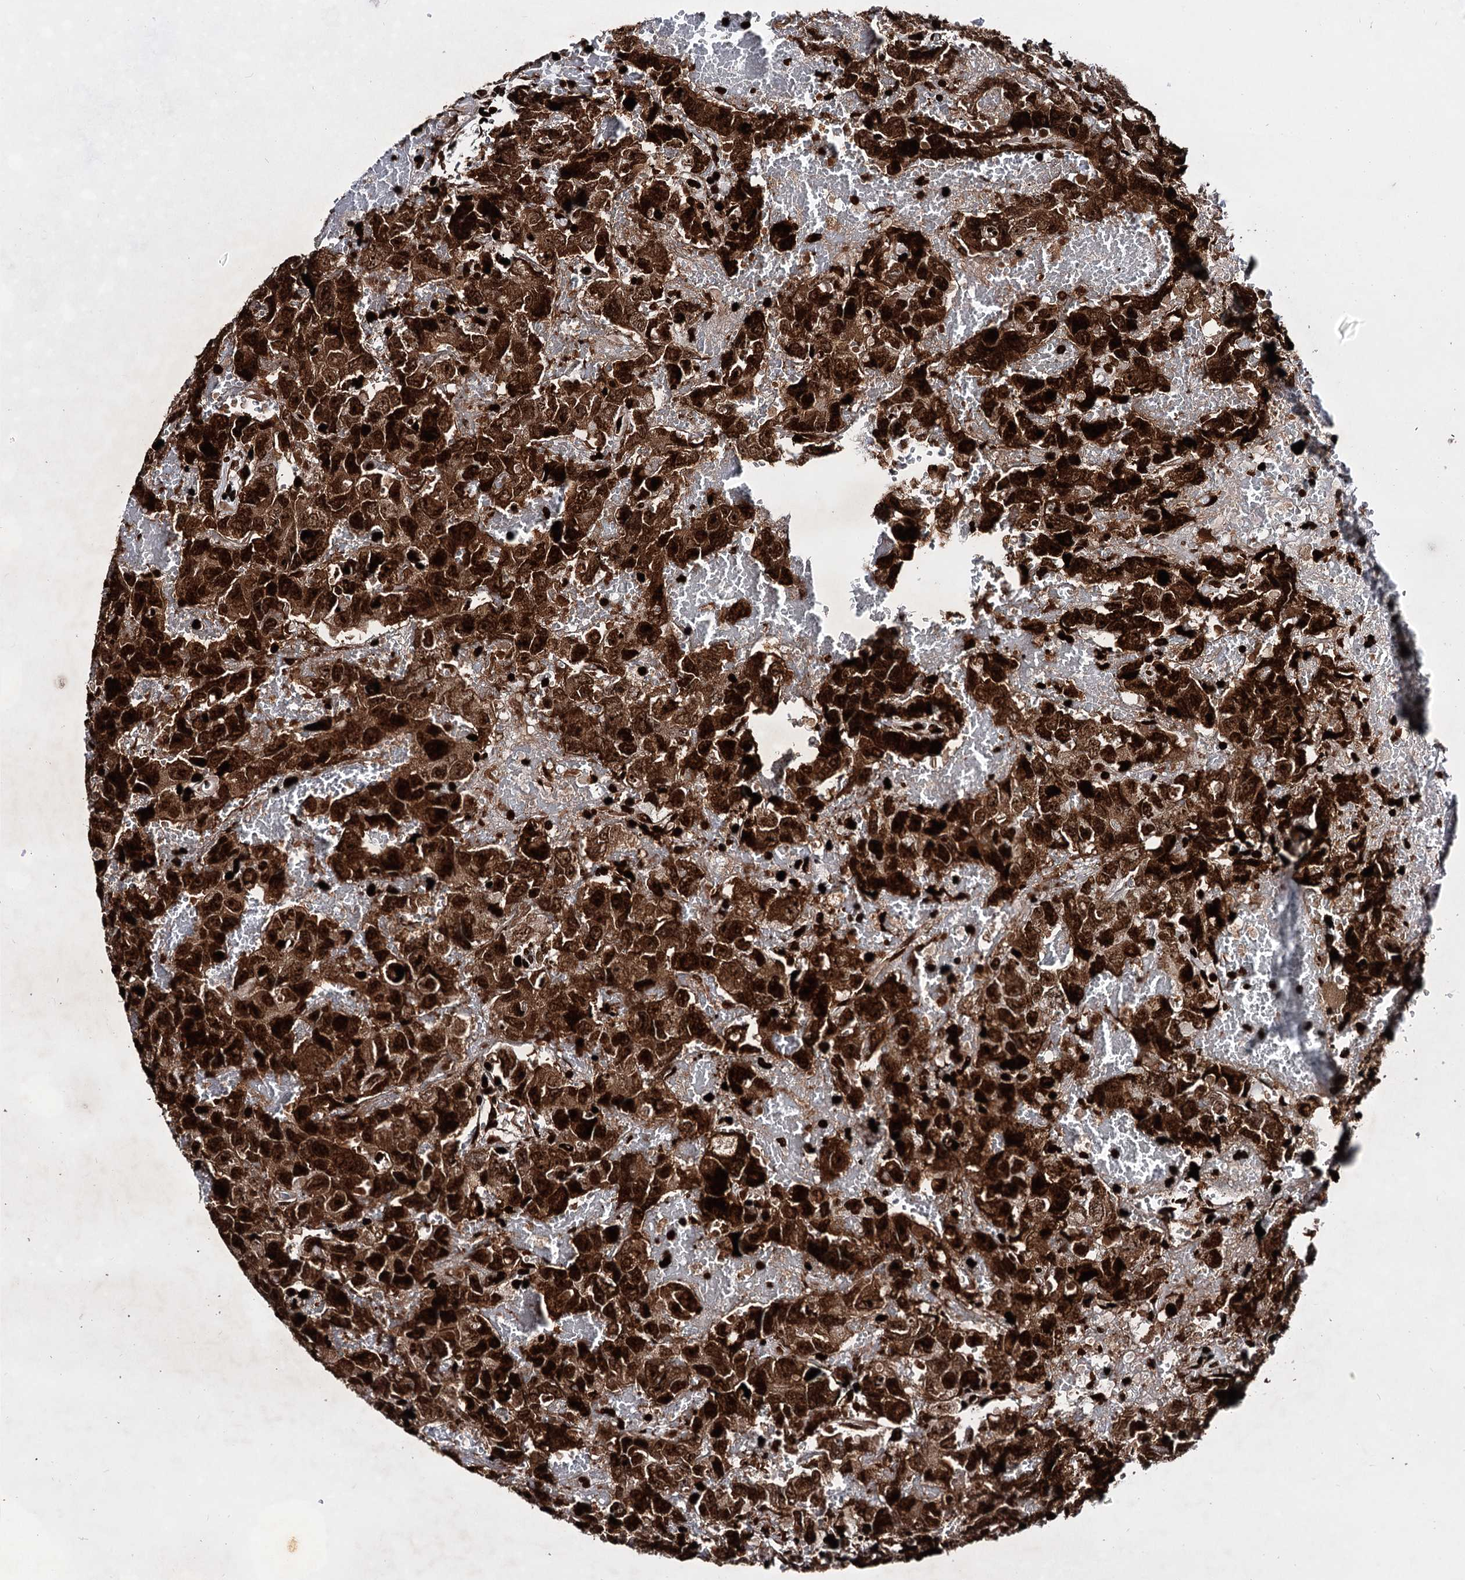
{"staining": {"intensity": "strong", "quantity": ">75%", "location": "nuclear"}, "tissue": "testis cancer", "cell_type": "Tumor cells", "image_type": "cancer", "snomed": [{"axis": "morphology", "description": "Carcinoma, Embryonal, NOS"}, {"axis": "topography", "description": "Testis"}], "caption": "High-magnification brightfield microscopy of testis cancer (embryonal carcinoma) stained with DAB (3,3'-diaminobenzidine) (brown) and counterstained with hematoxylin (blue). tumor cells exhibit strong nuclear positivity is identified in about>75% of cells.", "gene": "HMGB2", "patient": {"sex": "male", "age": 45}}